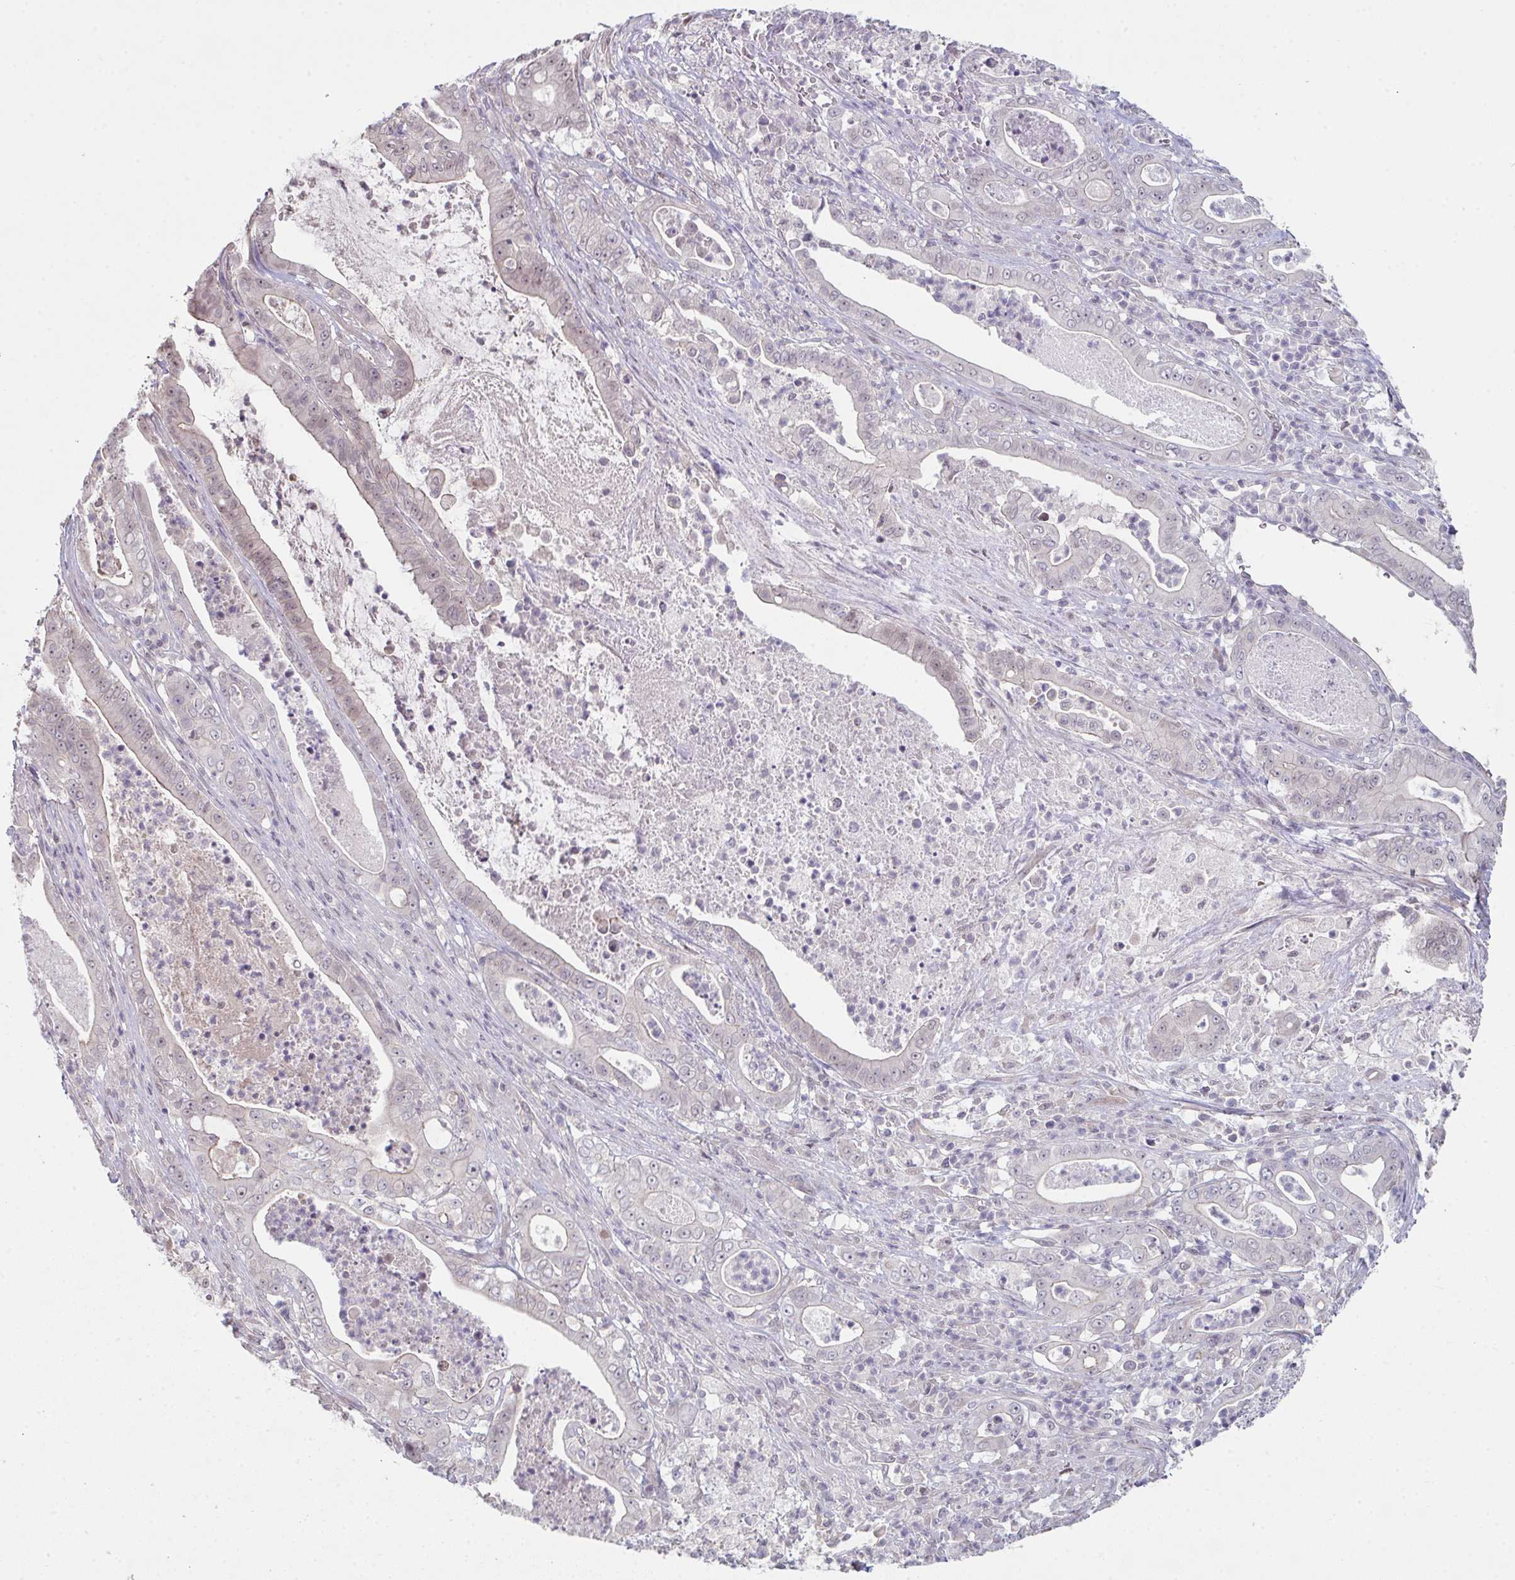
{"staining": {"intensity": "negative", "quantity": "none", "location": "none"}, "tissue": "pancreatic cancer", "cell_type": "Tumor cells", "image_type": "cancer", "snomed": [{"axis": "morphology", "description": "Adenocarcinoma, NOS"}, {"axis": "topography", "description": "Pancreas"}], "caption": "The image exhibits no staining of tumor cells in pancreatic adenocarcinoma. The staining is performed using DAB brown chromogen with nuclei counter-stained in using hematoxylin.", "gene": "ZNF214", "patient": {"sex": "male", "age": 71}}